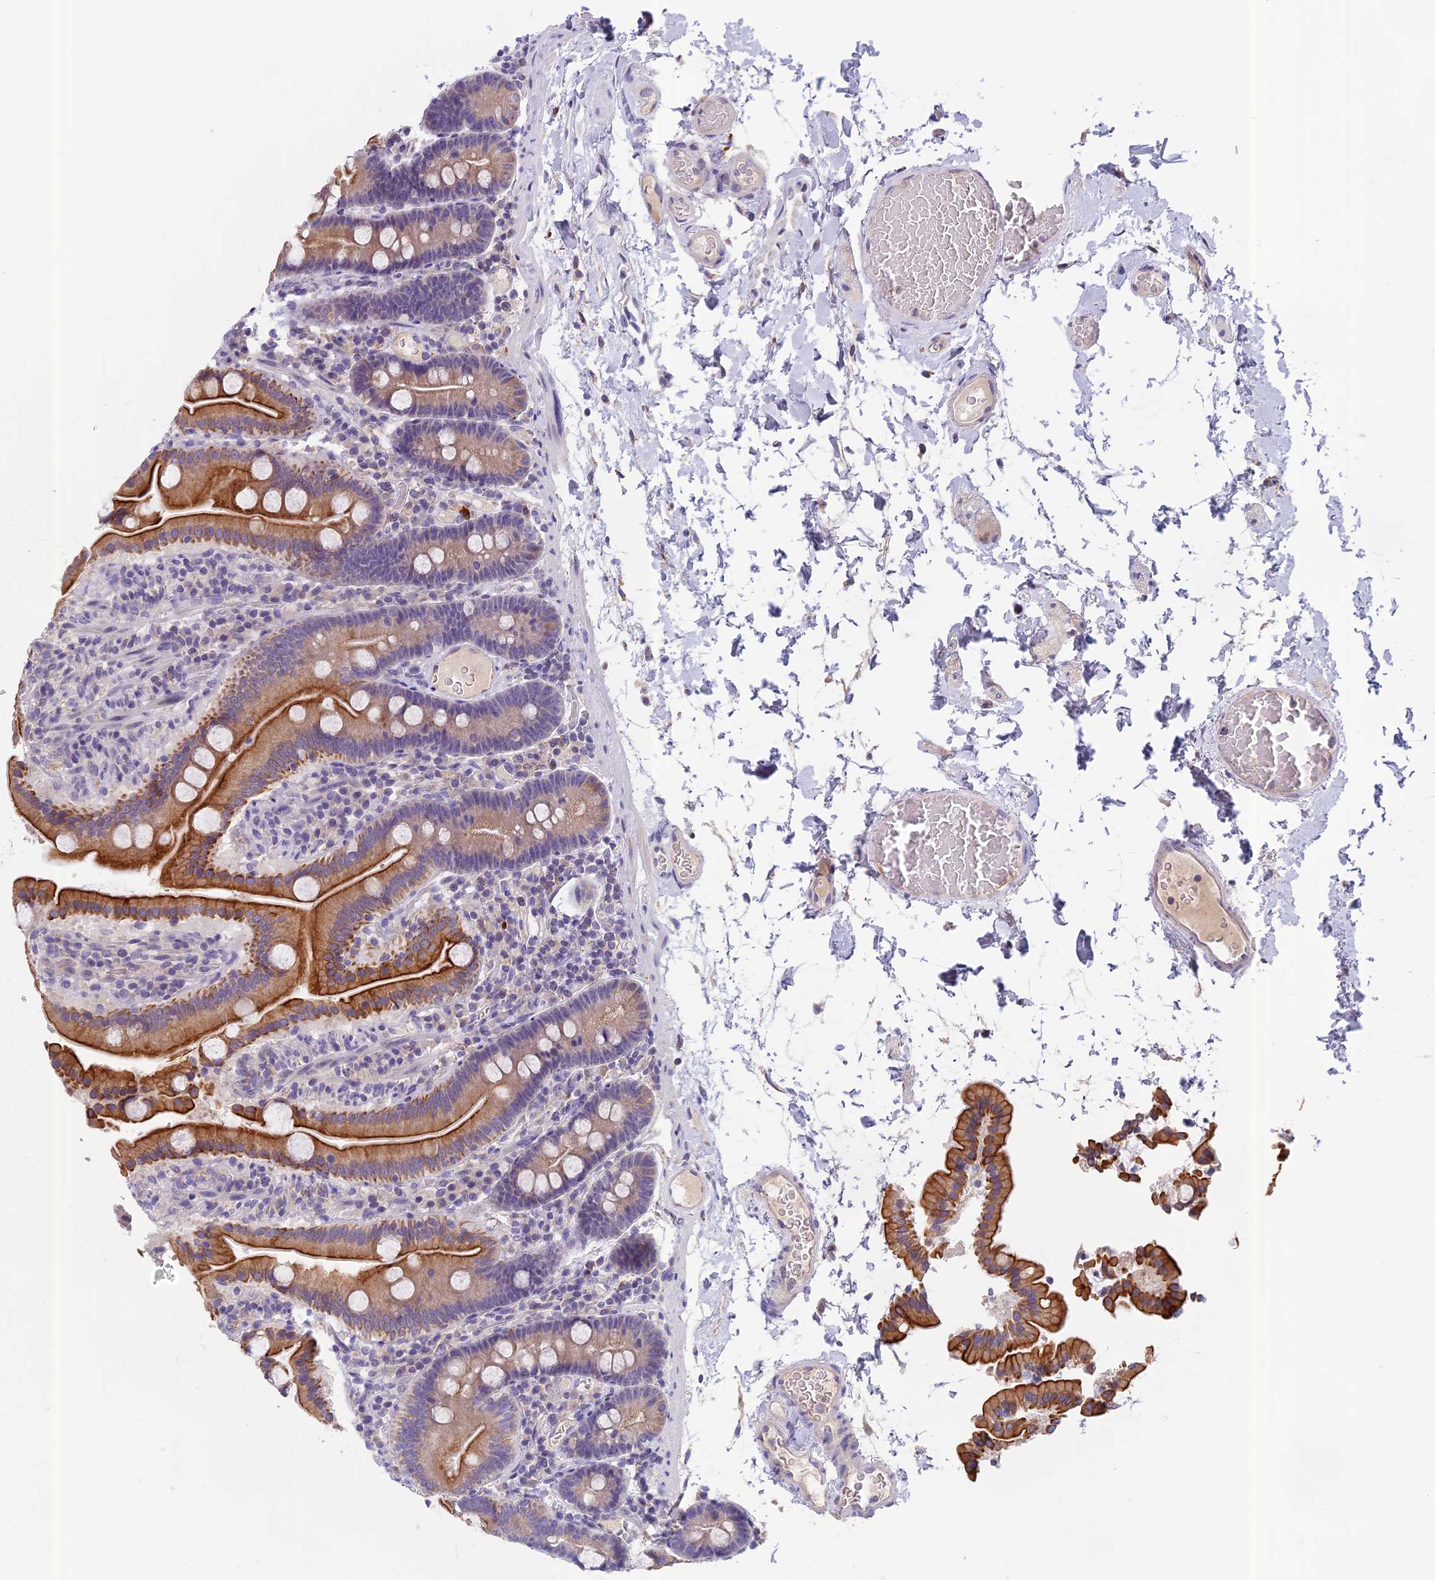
{"staining": {"intensity": "moderate", "quantity": ">75%", "location": "cytoplasmic/membranous"}, "tissue": "duodenum", "cell_type": "Glandular cells", "image_type": "normal", "snomed": [{"axis": "morphology", "description": "Normal tissue, NOS"}, {"axis": "topography", "description": "Duodenum"}], "caption": "Glandular cells display medium levels of moderate cytoplasmic/membranous staining in about >75% of cells in unremarkable duodenum. (IHC, brightfield microscopy, high magnification).", "gene": "SEMA7A", "patient": {"sex": "male", "age": 55}}